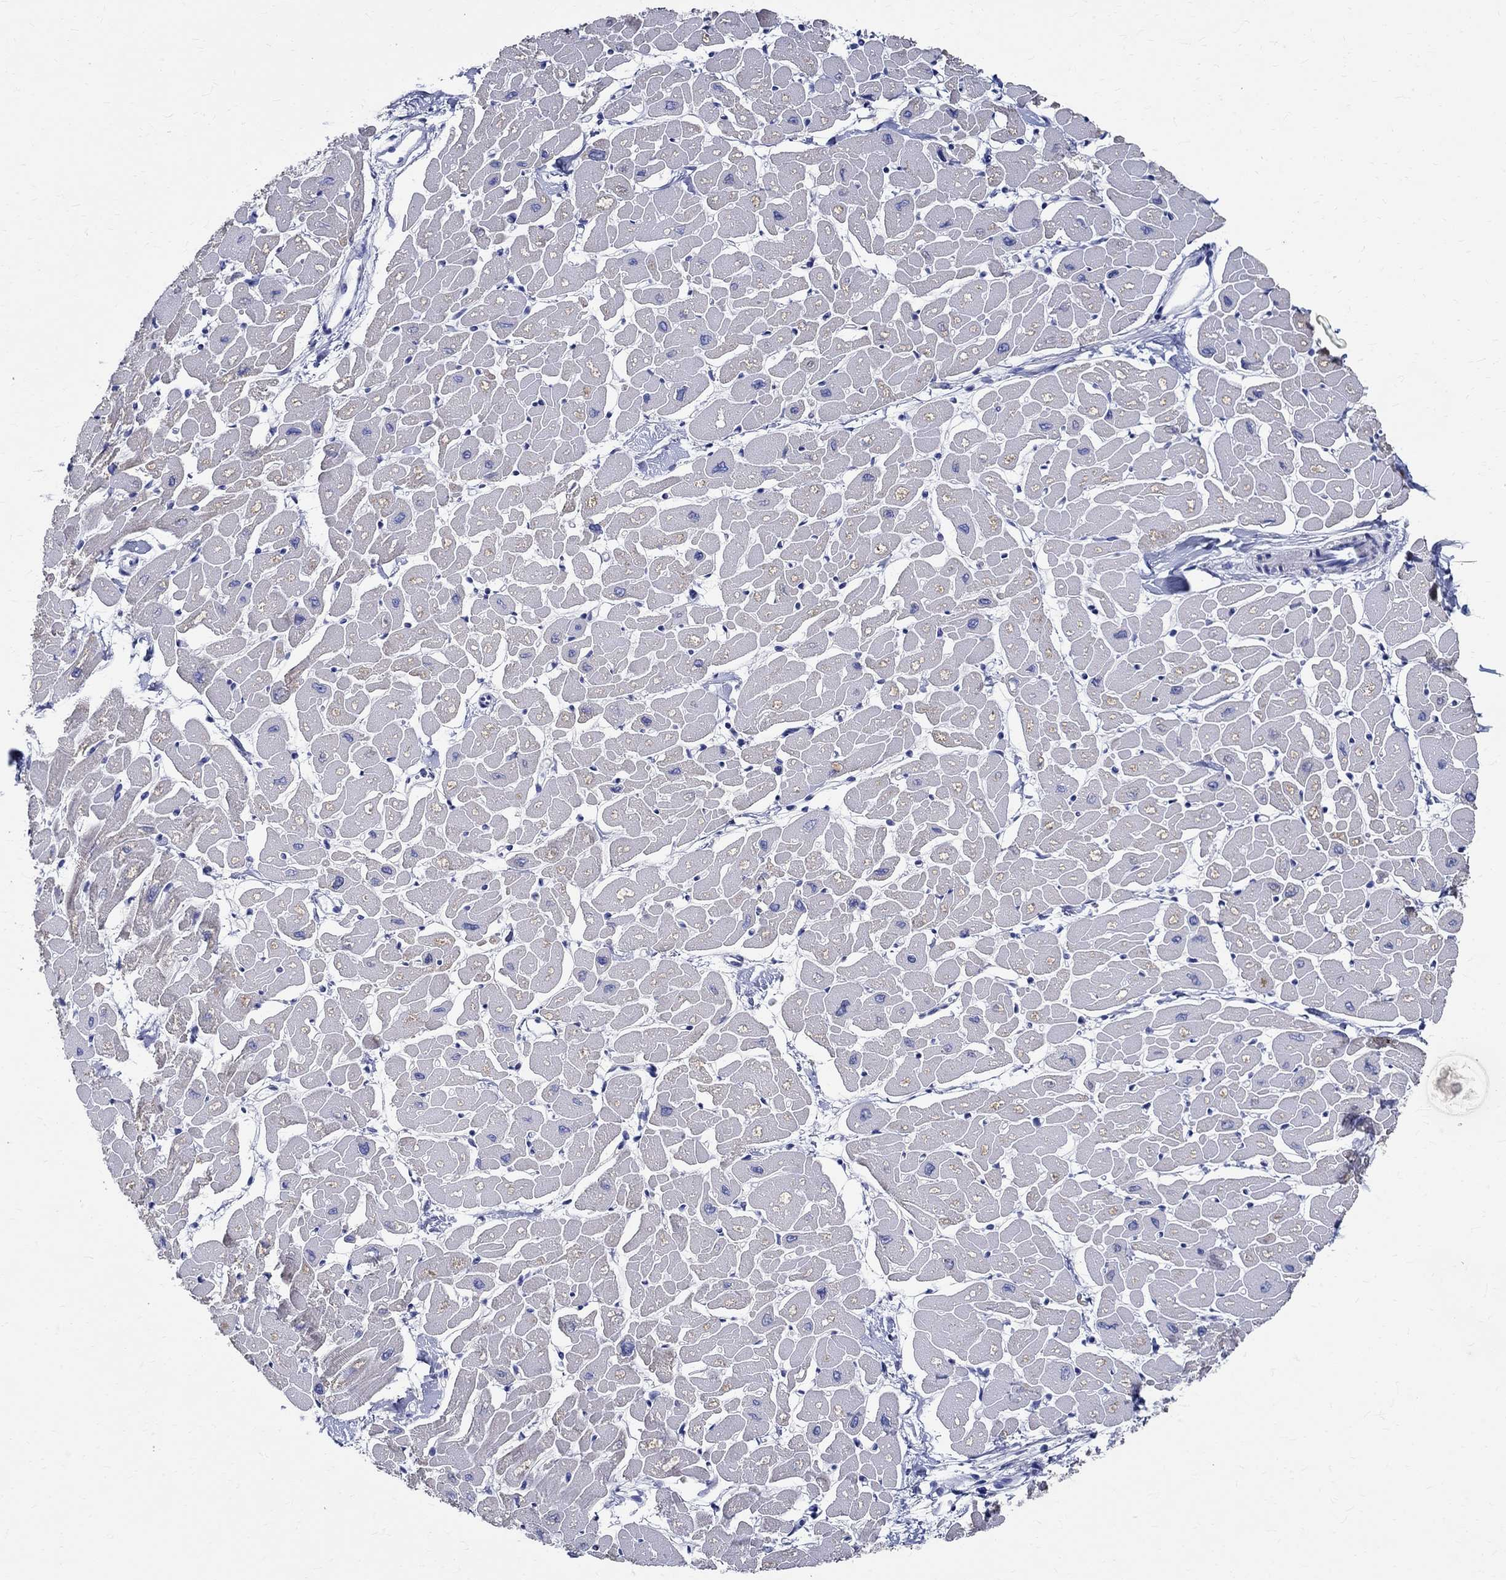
{"staining": {"intensity": "negative", "quantity": "none", "location": "none"}, "tissue": "heart muscle", "cell_type": "Cardiomyocytes", "image_type": "normal", "snomed": [{"axis": "morphology", "description": "Normal tissue, NOS"}, {"axis": "topography", "description": "Heart"}], "caption": "Heart muscle stained for a protein using immunohistochemistry (IHC) demonstrates no staining cardiomyocytes.", "gene": "TSPAN16", "patient": {"sex": "male", "age": 57}}